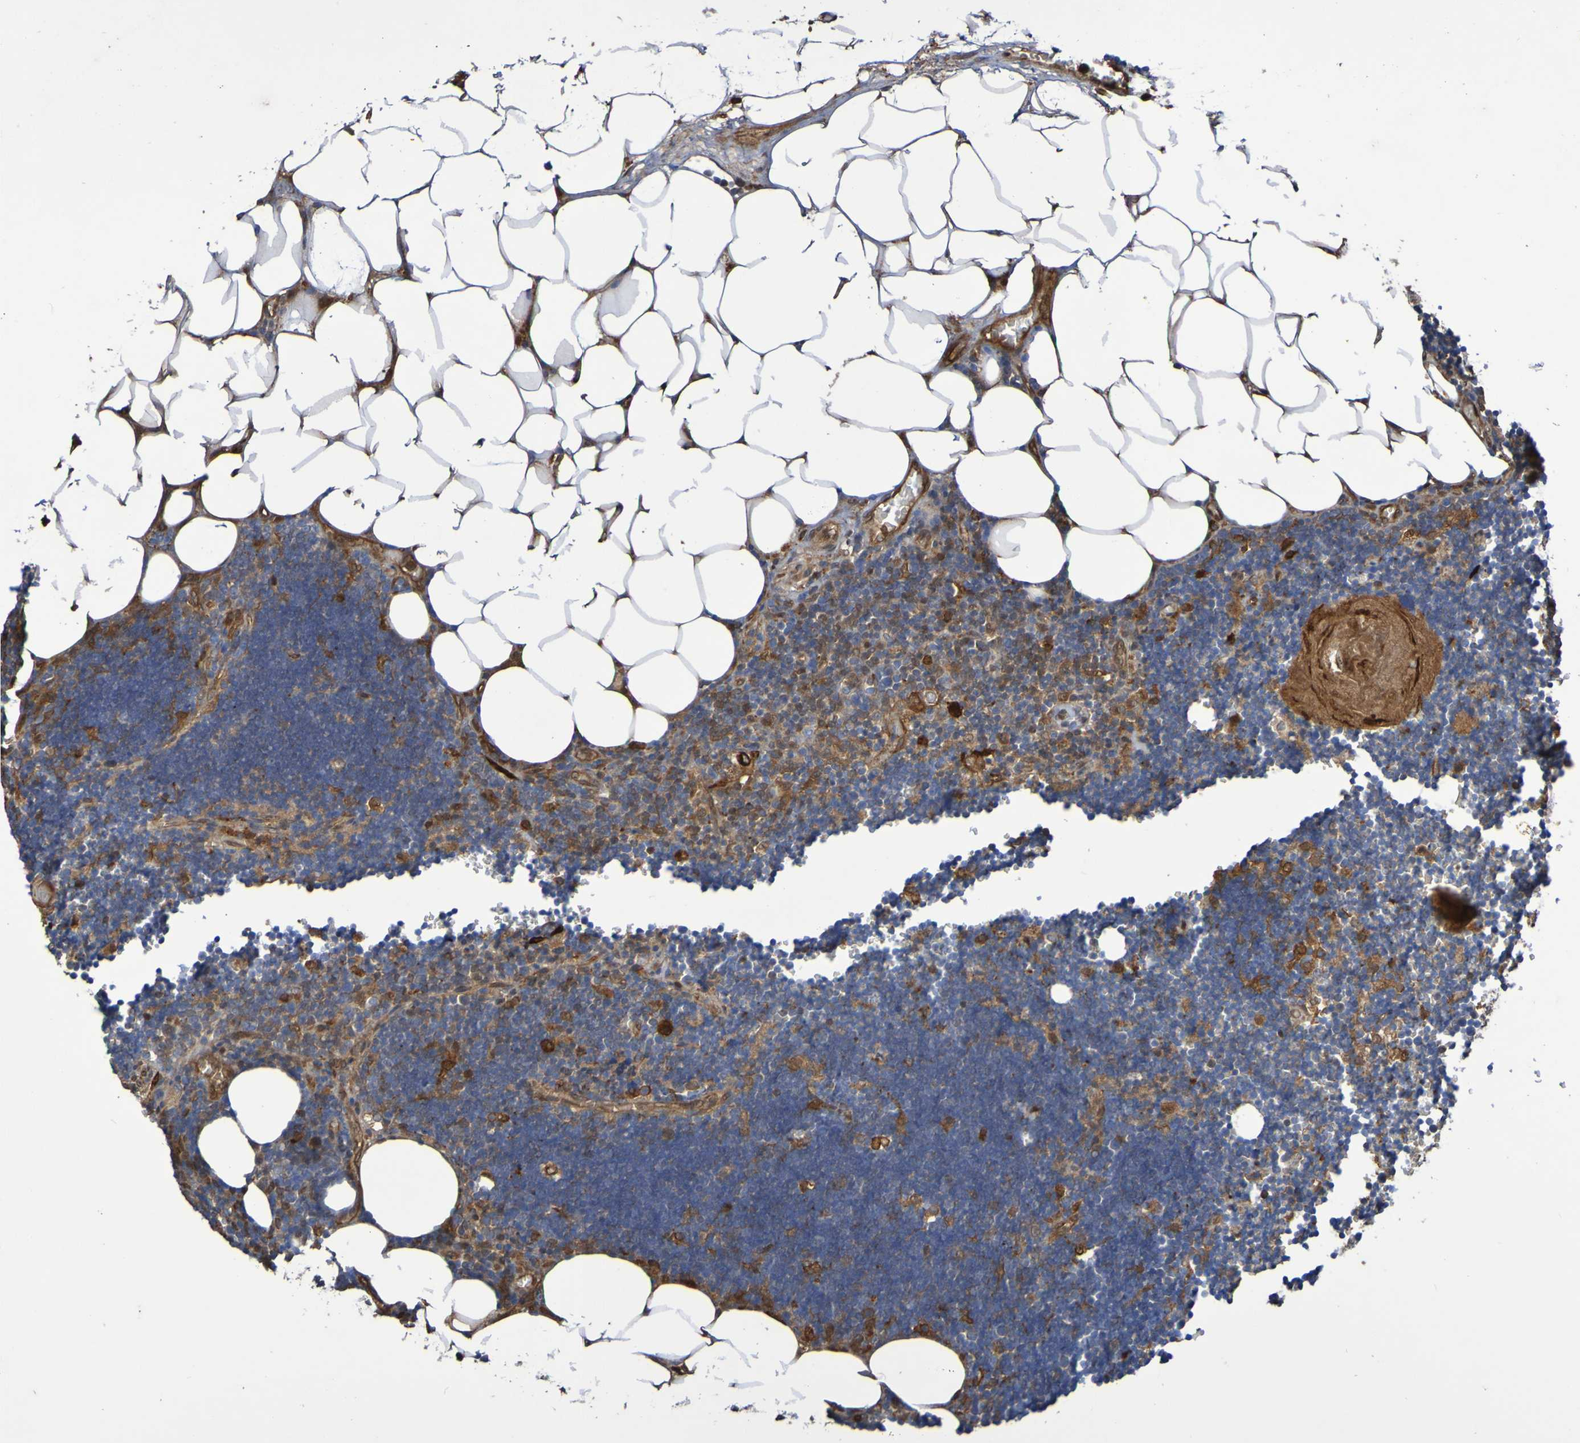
{"staining": {"intensity": "moderate", "quantity": "25%-75%", "location": "cytoplasmic/membranous"}, "tissue": "lymph node", "cell_type": "Germinal center cells", "image_type": "normal", "snomed": [{"axis": "morphology", "description": "Normal tissue, NOS"}, {"axis": "topography", "description": "Lymph node"}], "caption": "The immunohistochemical stain highlights moderate cytoplasmic/membranous positivity in germinal center cells of benign lymph node.", "gene": "SERPINB6", "patient": {"sex": "male", "age": 33}}